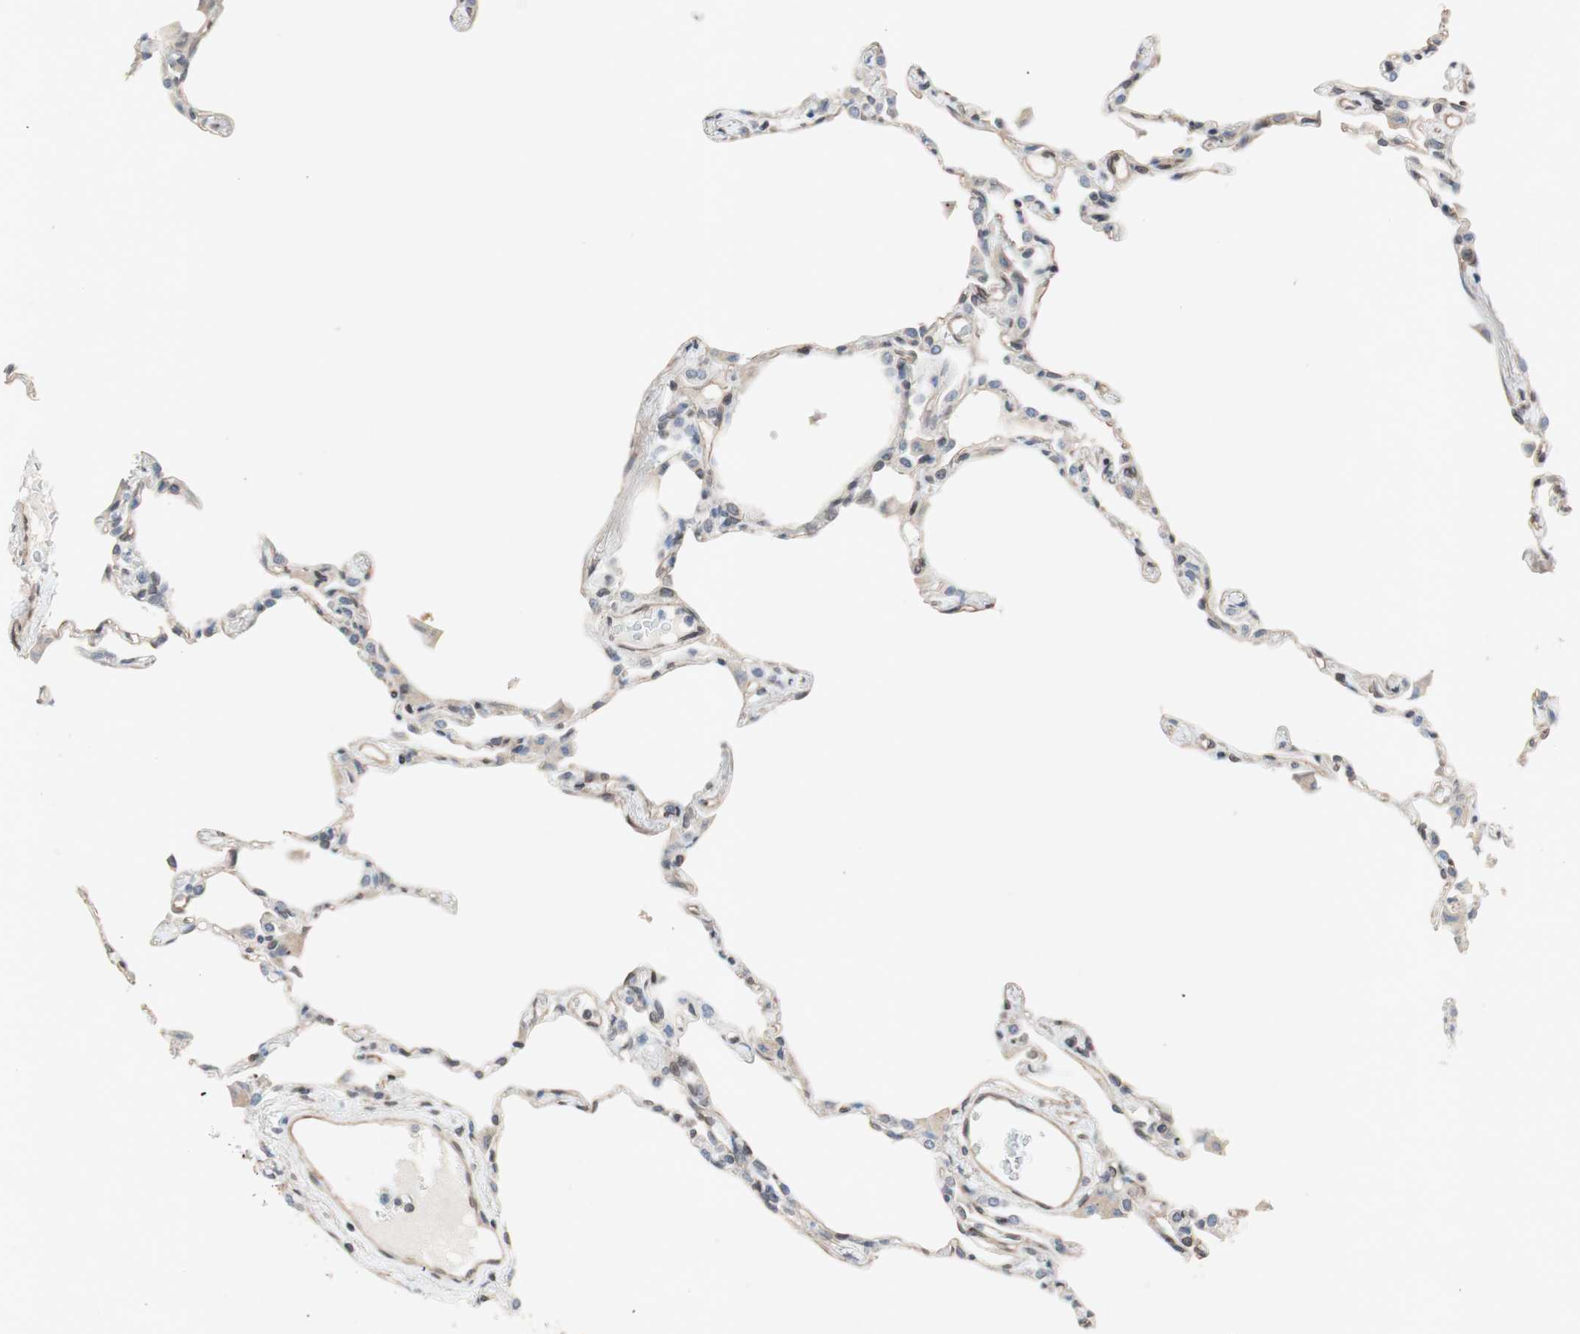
{"staining": {"intensity": "weak", "quantity": "<25%", "location": "cytoplasmic/membranous"}, "tissue": "lung", "cell_type": "Alveolar cells", "image_type": "normal", "snomed": [{"axis": "morphology", "description": "Normal tissue, NOS"}, {"axis": "topography", "description": "Lung"}], "caption": "The photomicrograph reveals no significant staining in alveolar cells of lung.", "gene": "ARNT2", "patient": {"sex": "female", "age": 49}}